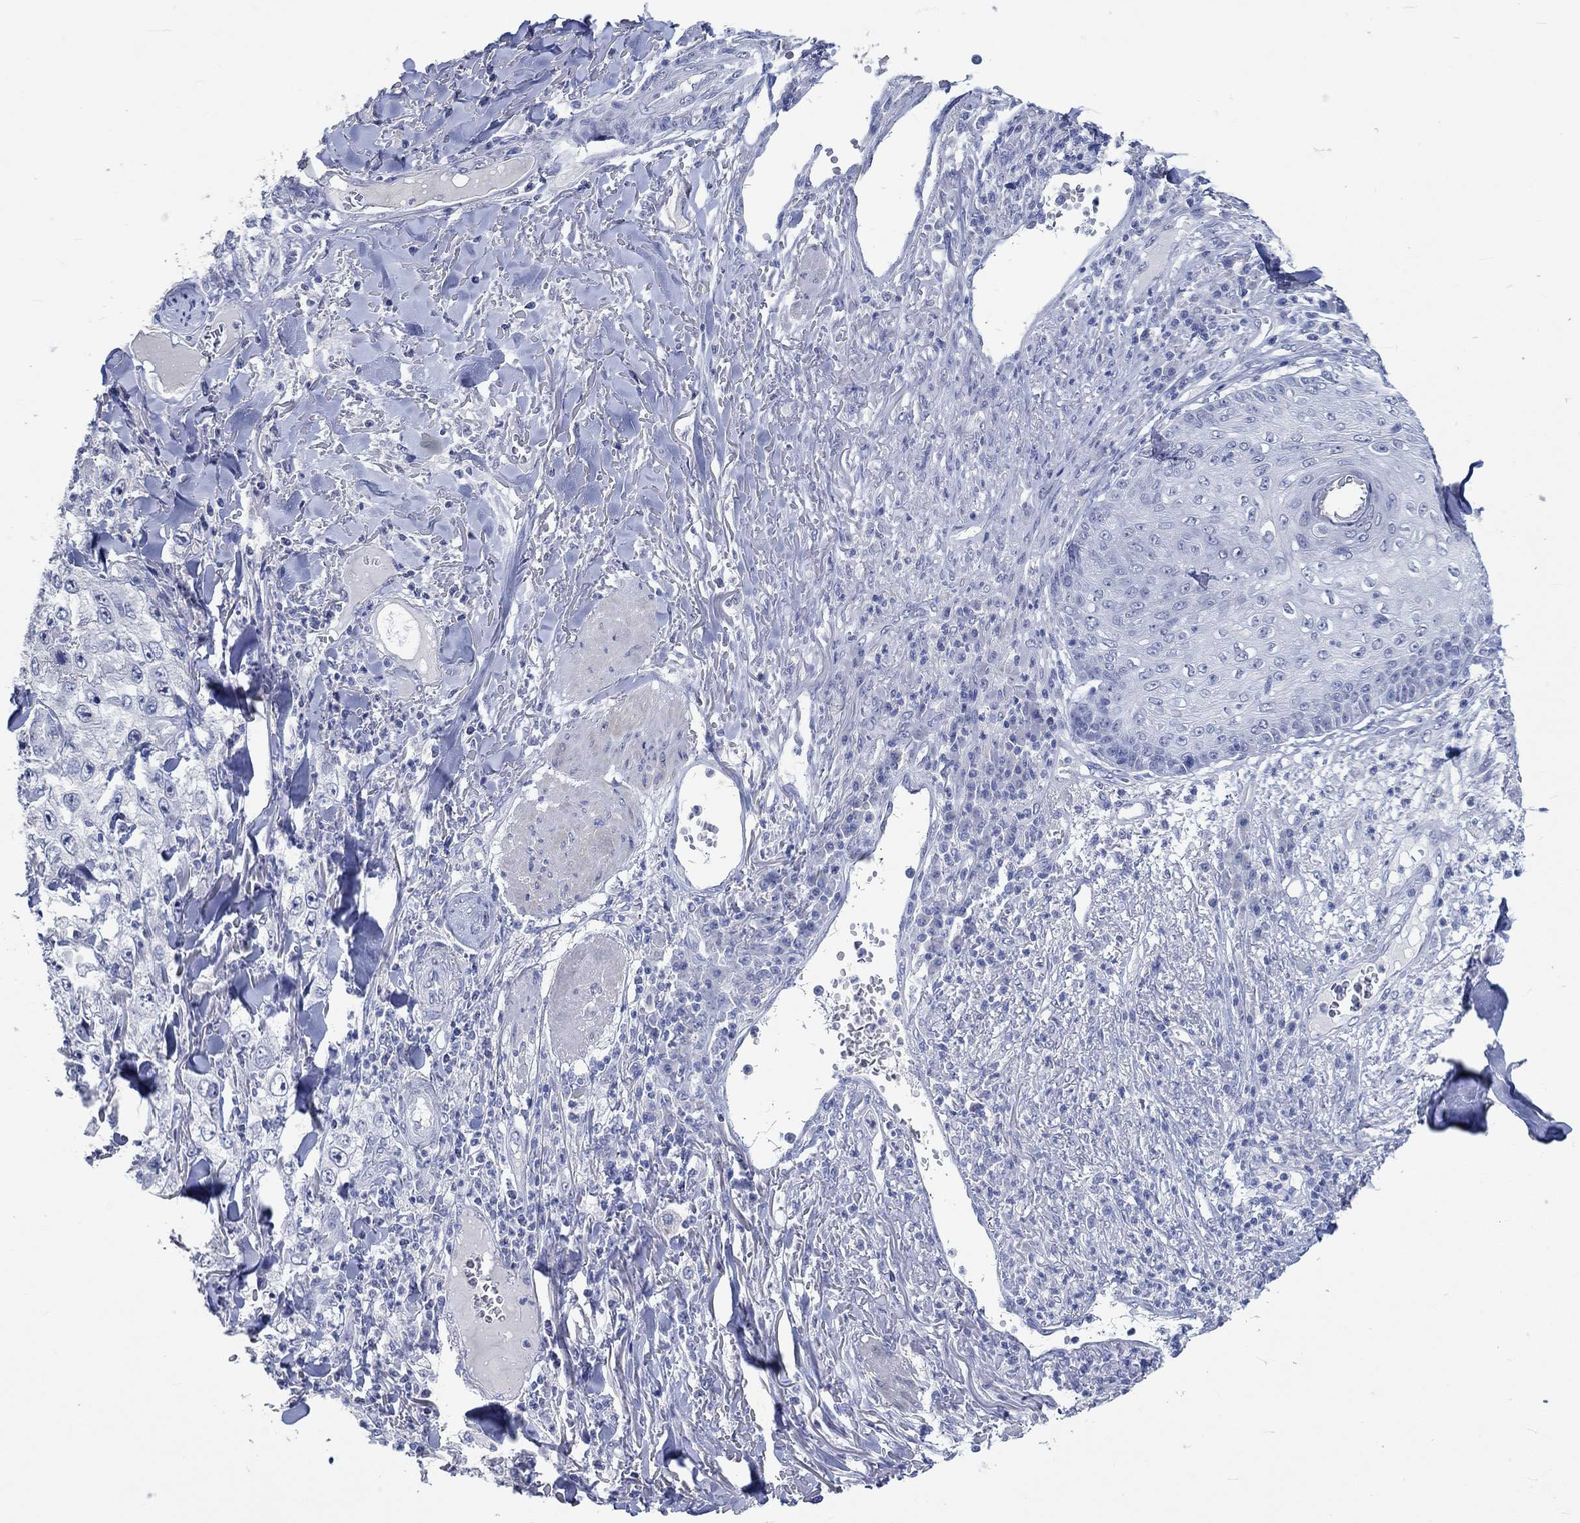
{"staining": {"intensity": "negative", "quantity": "none", "location": "none"}, "tissue": "skin cancer", "cell_type": "Tumor cells", "image_type": "cancer", "snomed": [{"axis": "morphology", "description": "Squamous cell carcinoma, NOS"}, {"axis": "topography", "description": "Skin"}], "caption": "Human squamous cell carcinoma (skin) stained for a protein using IHC demonstrates no expression in tumor cells.", "gene": "C4orf47", "patient": {"sex": "male", "age": 82}}